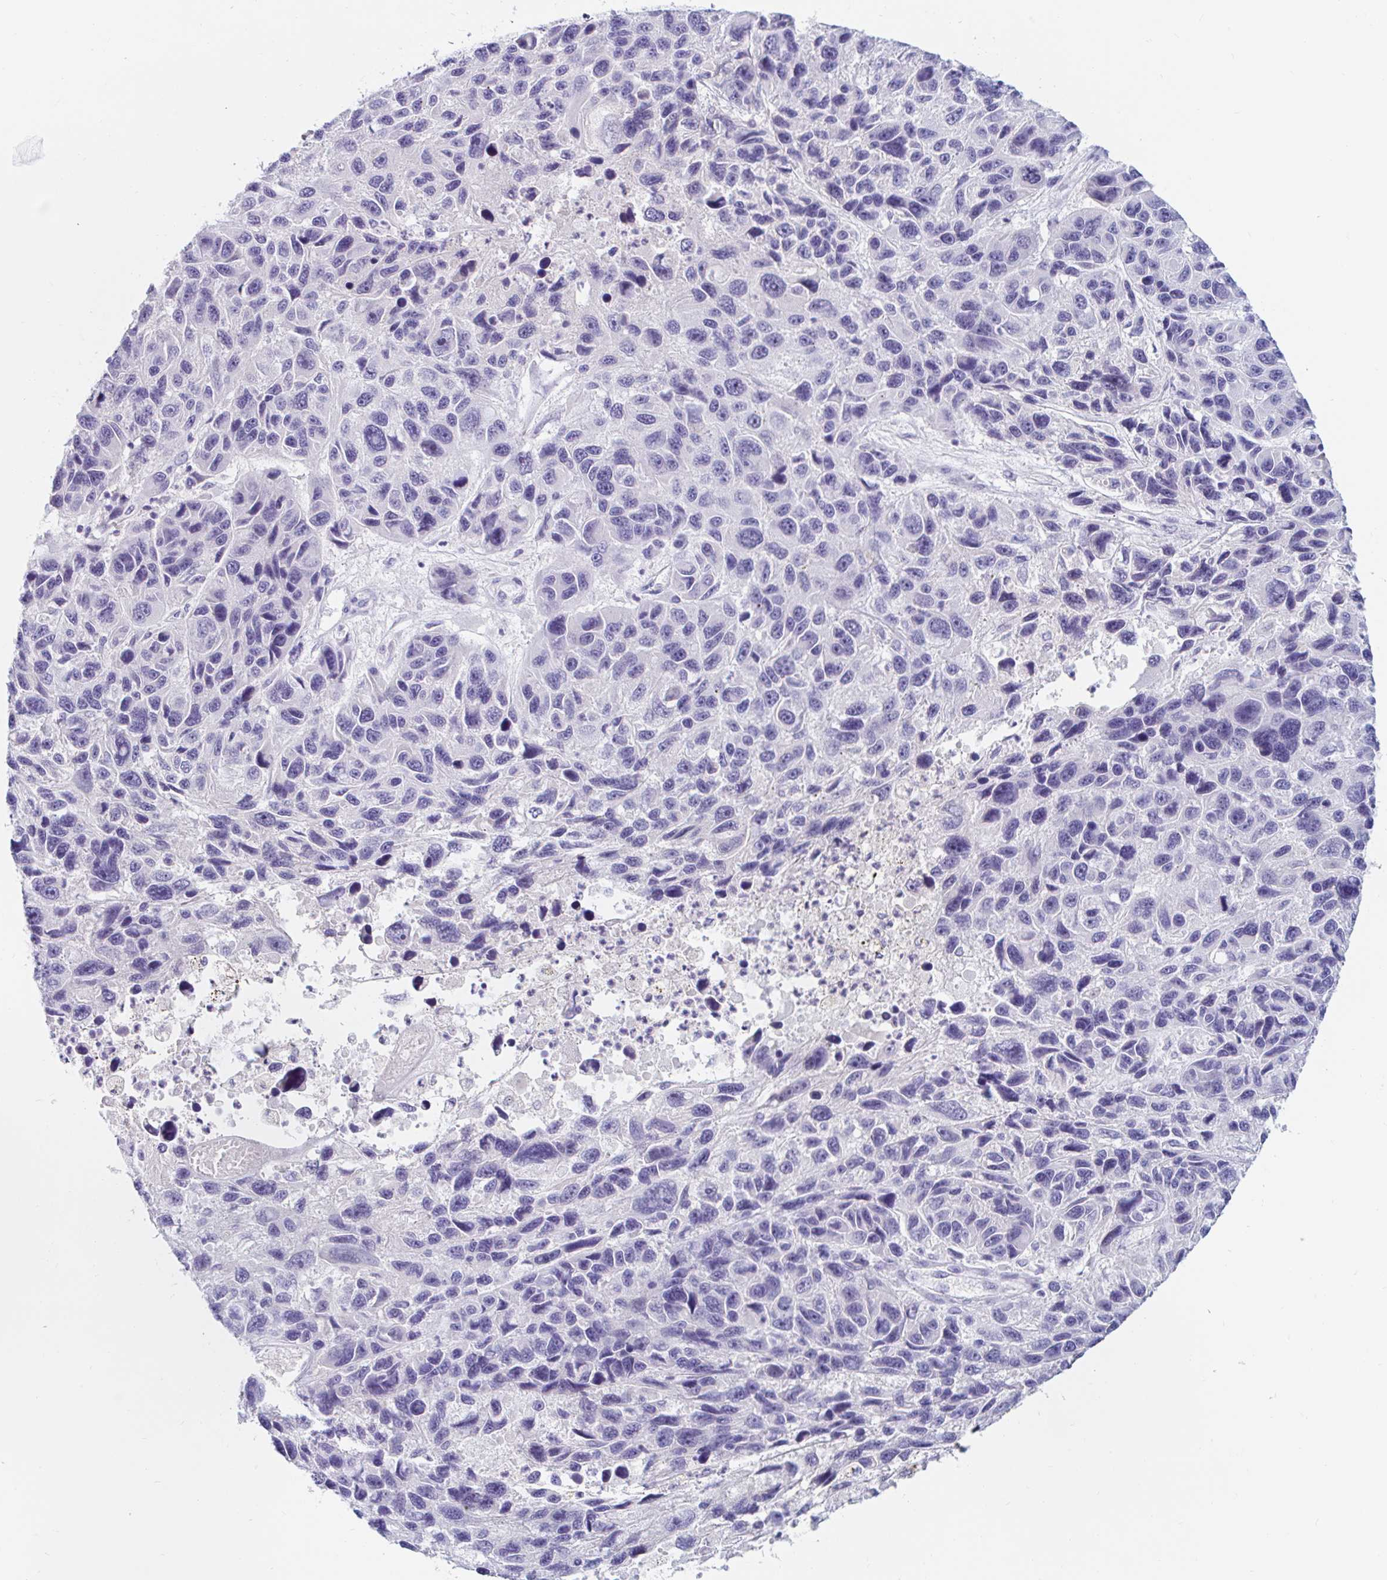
{"staining": {"intensity": "negative", "quantity": "none", "location": "none"}, "tissue": "melanoma", "cell_type": "Tumor cells", "image_type": "cancer", "snomed": [{"axis": "morphology", "description": "Malignant melanoma, NOS"}, {"axis": "topography", "description": "Skin"}], "caption": "Malignant melanoma stained for a protein using IHC demonstrates no expression tumor cells.", "gene": "TEX44", "patient": {"sex": "male", "age": 53}}